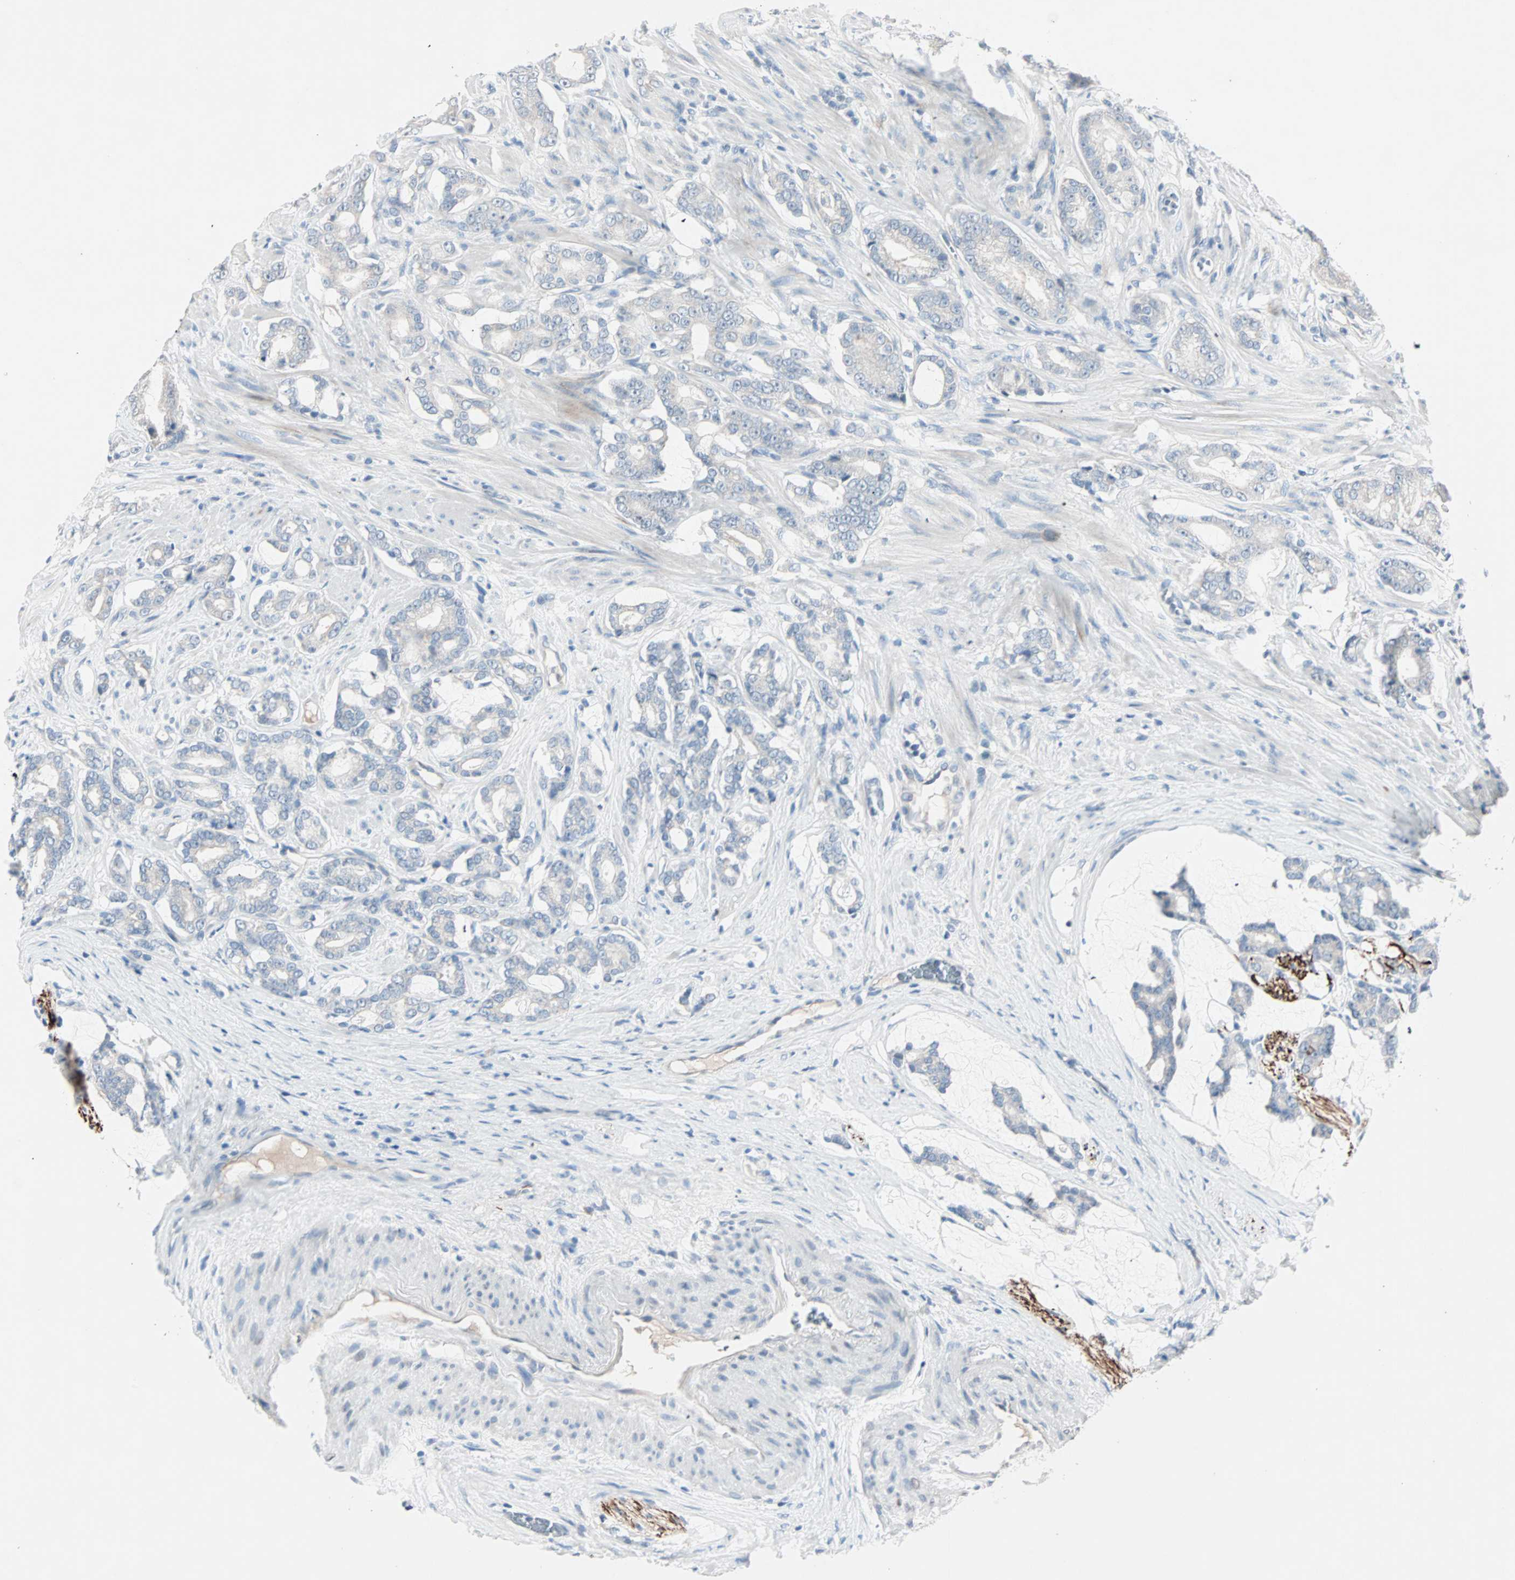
{"staining": {"intensity": "negative", "quantity": "none", "location": "none"}, "tissue": "prostate cancer", "cell_type": "Tumor cells", "image_type": "cancer", "snomed": [{"axis": "morphology", "description": "Adenocarcinoma, Low grade"}, {"axis": "topography", "description": "Prostate"}], "caption": "Tumor cells show no significant positivity in prostate cancer (low-grade adenocarcinoma).", "gene": "NEFH", "patient": {"sex": "male", "age": 58}}